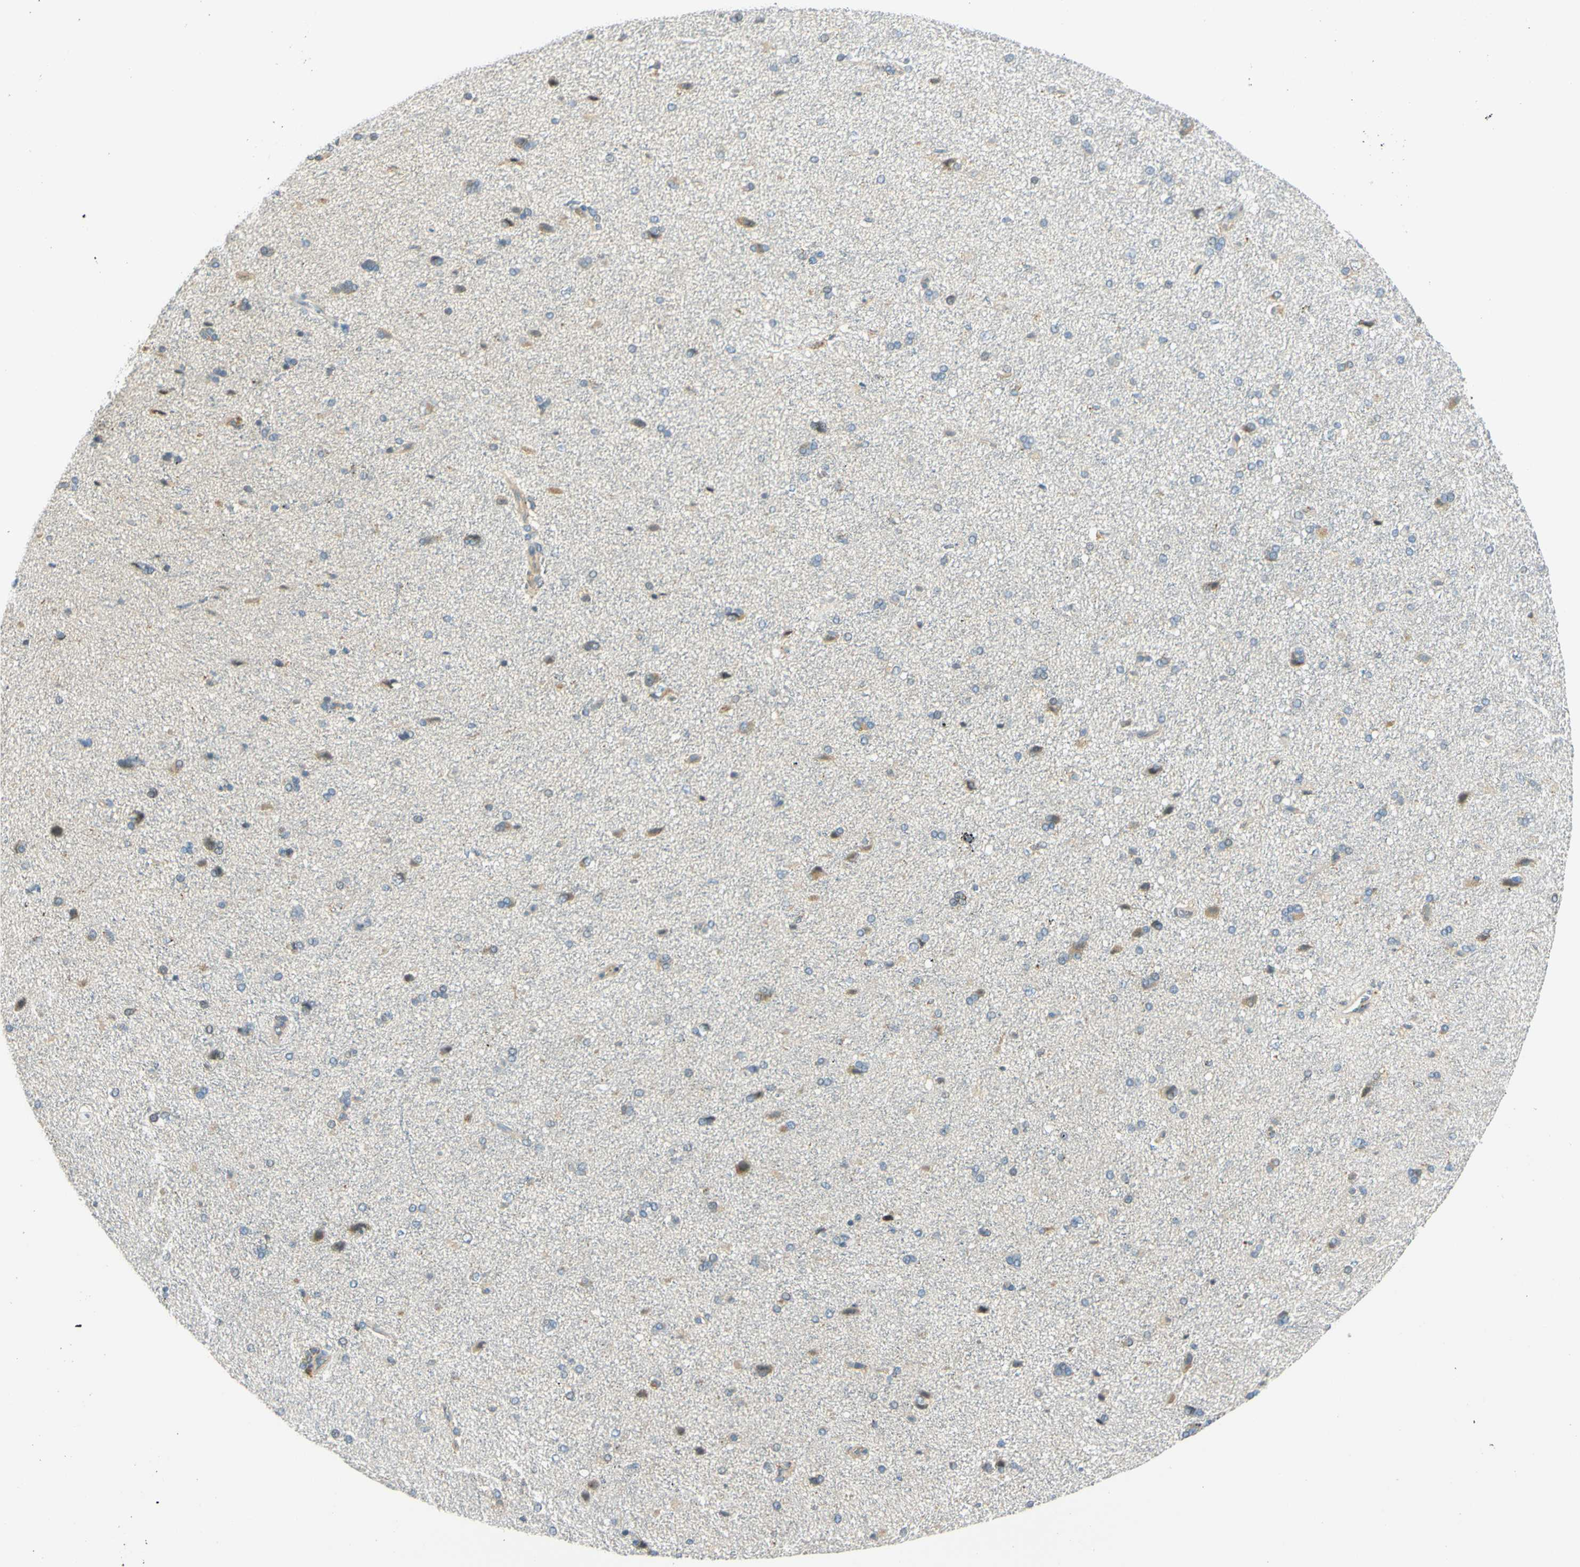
{"staining": {"intensity": "negative", "quantity": "none", "location": "none"}, "tissue": "cerebral cortex", "cell_type": "Endothelial cells", "image_type": "normal", "snomed": [{"axis": "morphology", "description": "Normal tissue, NOS"}, {"axis": "topography", "description": "Cerebral cortex"}], "caption": "A histopathology image of cerebral cortex stained for a protein demonstrates no brown staining in endothelial cells.", "gene": "LAMA3", "patient": {"sex": "male", "age": 62}}